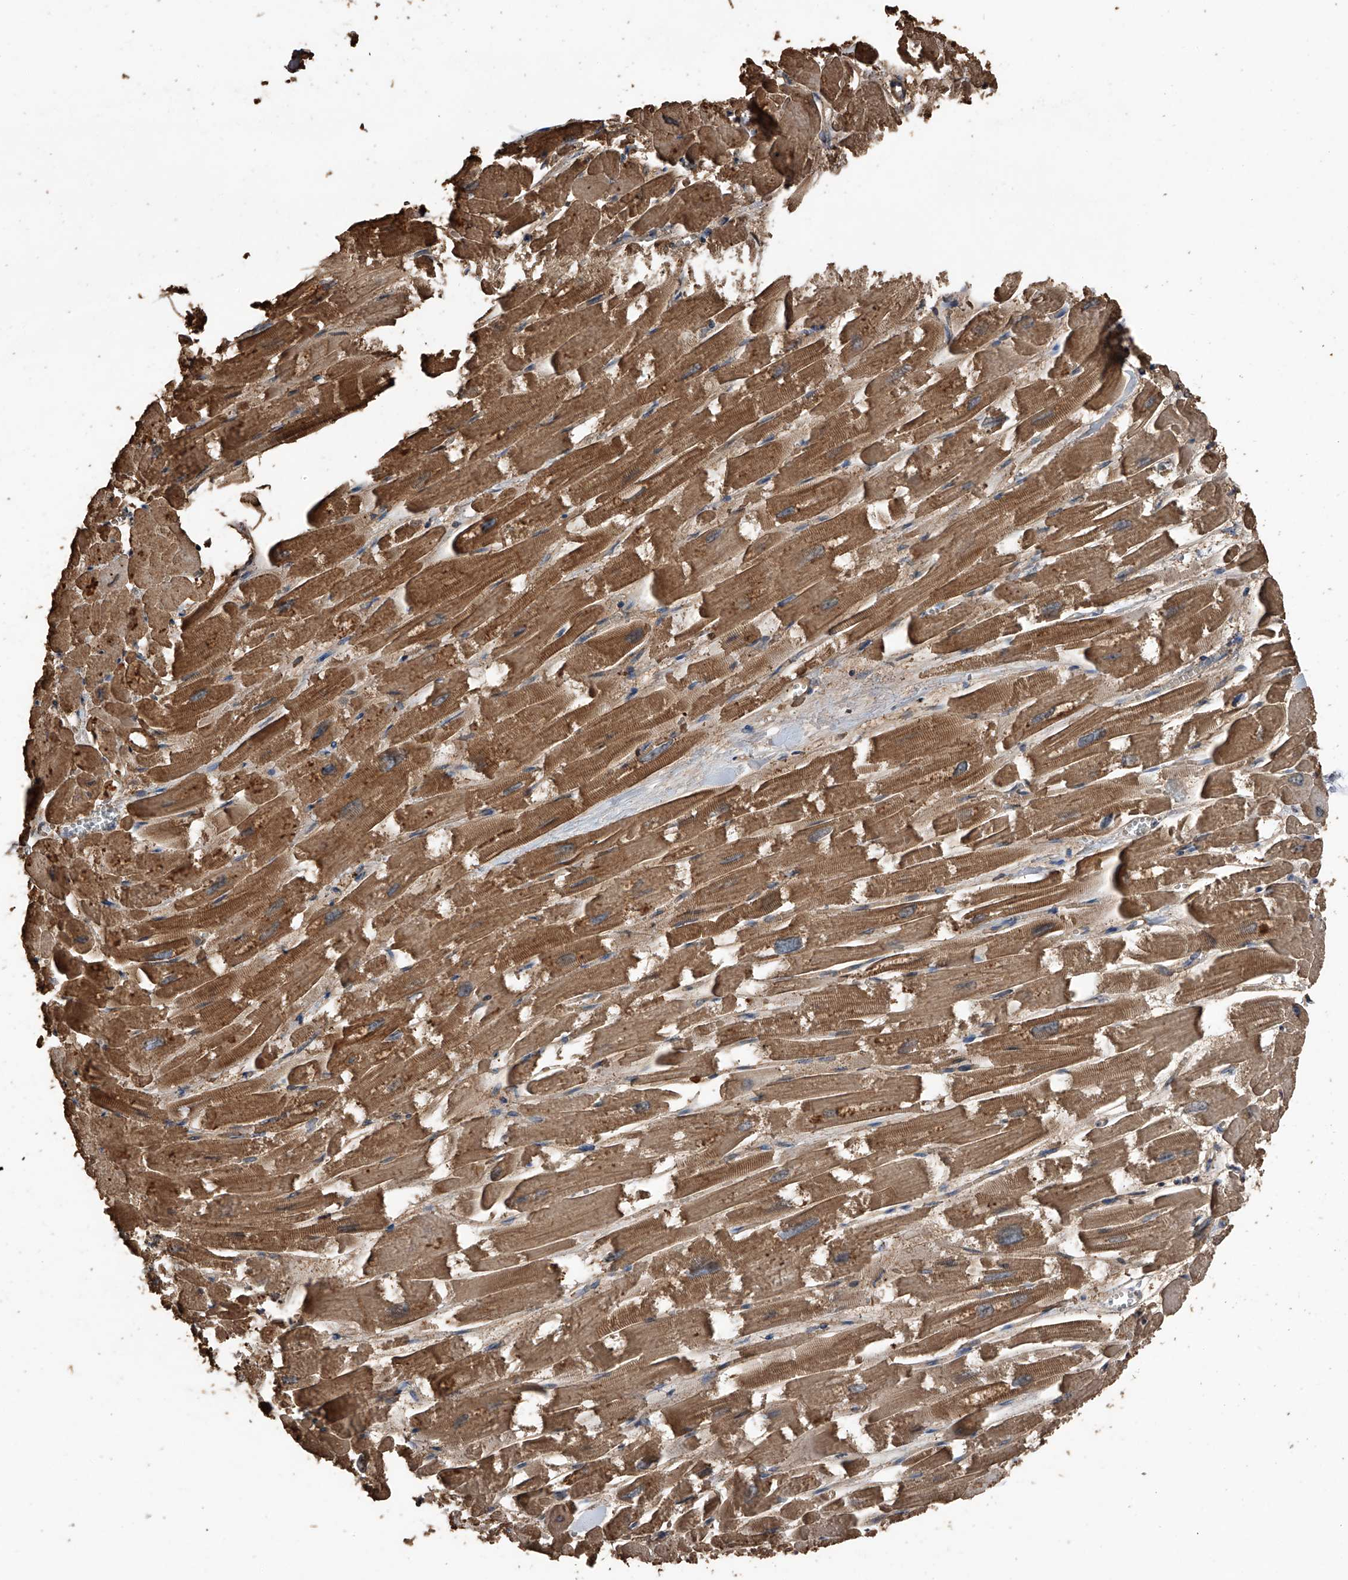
{"staining": {"intensity": "strong", "quantity": ">75%", "location": "cytoplasmic/membranous"}, "tissue": "heart muscle", "cell_type": "Cardiomyocytes", "image_type": "normal", "snomed": [{"axis": "morphology", "description": "Normal tissue, NOS"}, {"axis": "topography", "description": "Heart"}], "caption": "IHC of normal heart muscle exhibits high levels of strong cytoplasmic/membranous positivity in about >75% of cardiomyocytes.", "gene": "KCNJ2", "patient": {"sex": "male", "age": 54}}